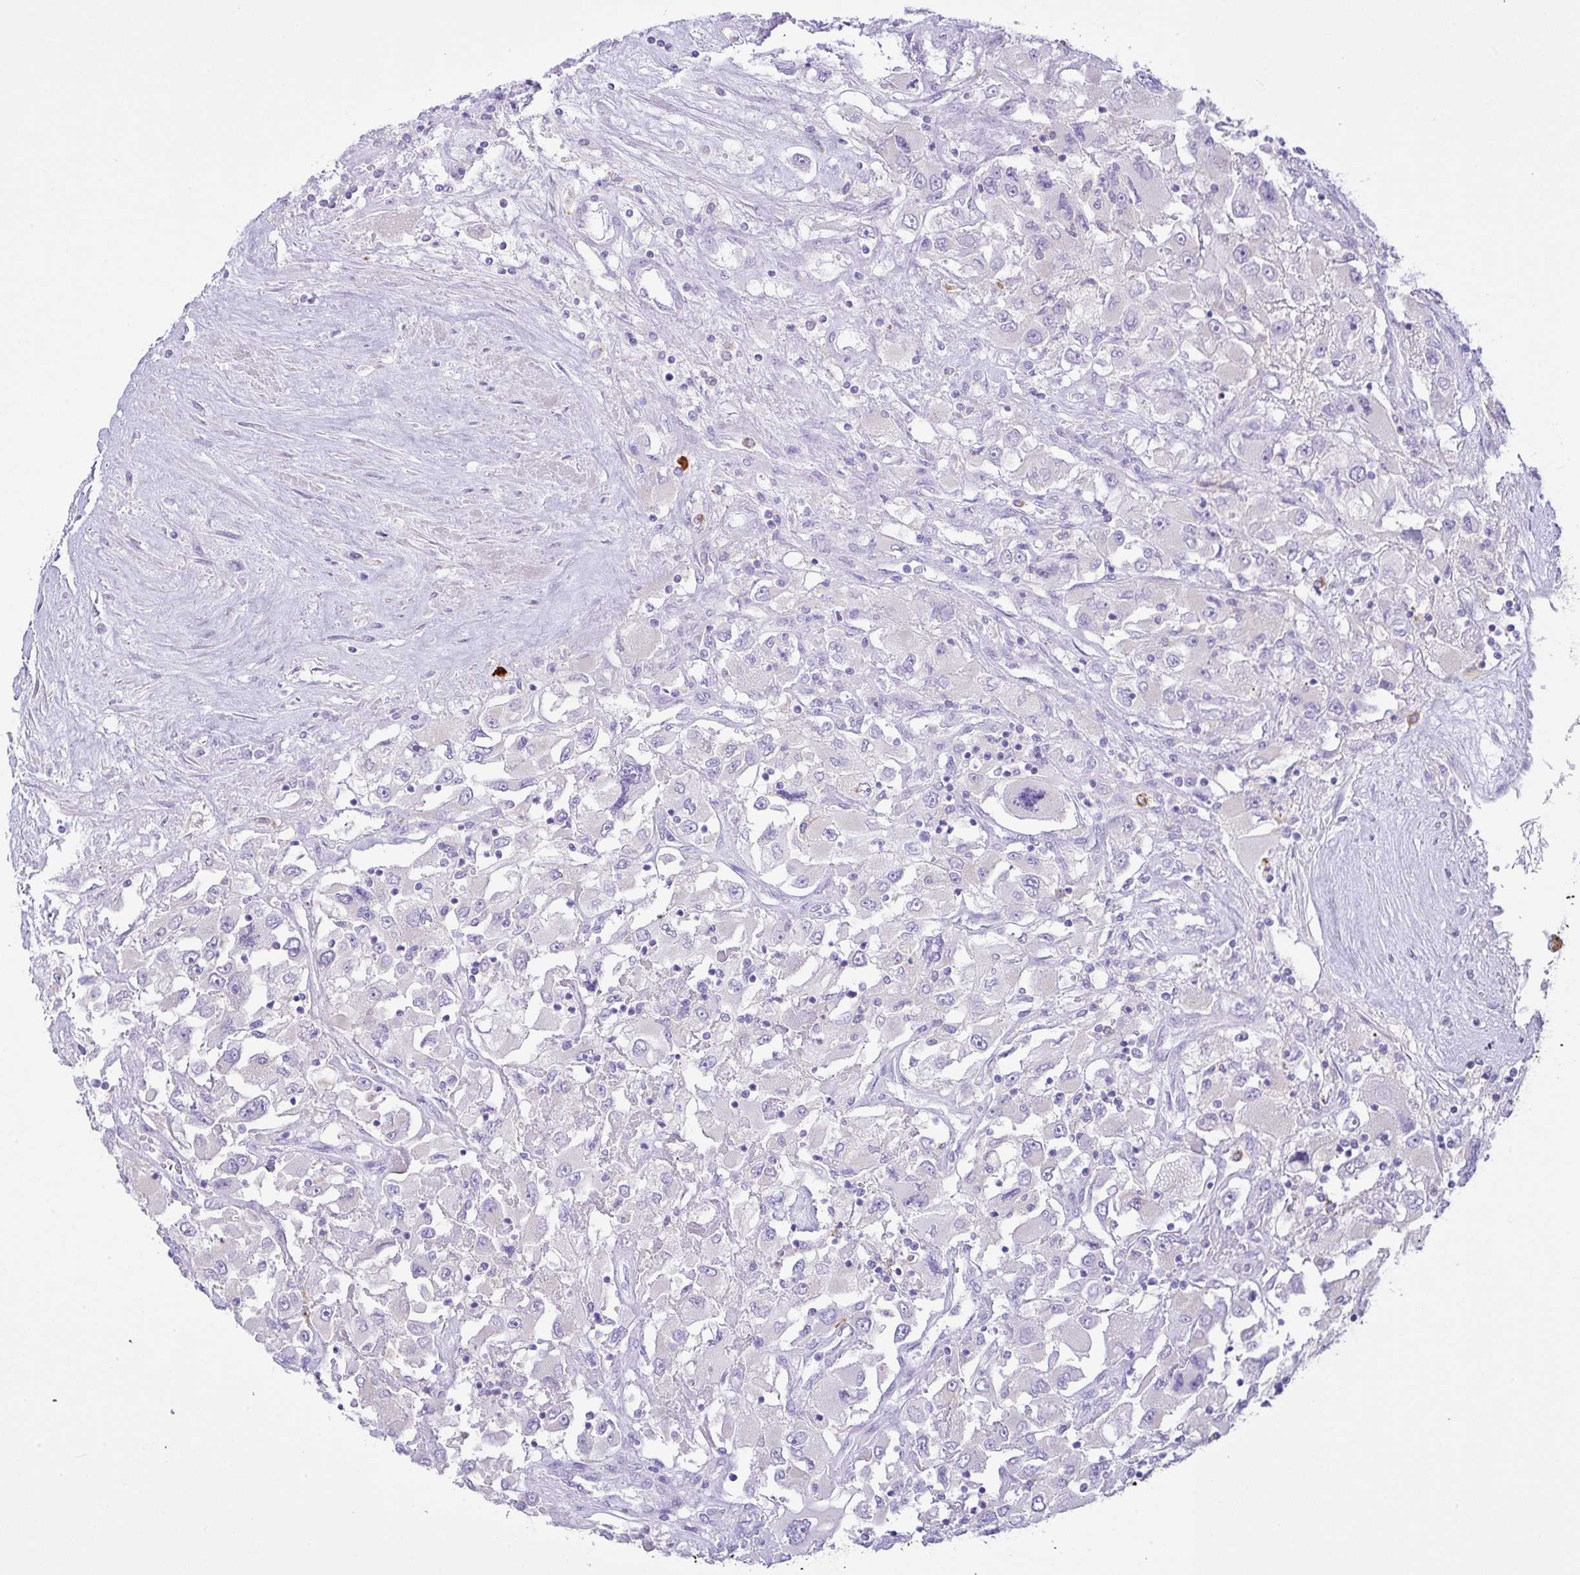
{"staining": {"intensity": "negative", "quantity": "none", "location": "none"}, "tissue": "renal cancer", "cell_type": "Tumor cells", "image_type": "cancer", "snomed": [{"axis": "morphology", "description": "Adenocarcinoma, NOS"}, {"axis": "topography", "description": "Kidney"}], "caption": "High magnification brightfield microscopy of renal cancer (adenocarcinoma) stained with DAB (brown) and counterstained with hematoxylin (blue): tumor cells show no significant expression.", "gene": "CST11", "patient": {"sex": "female", "age": 52}}